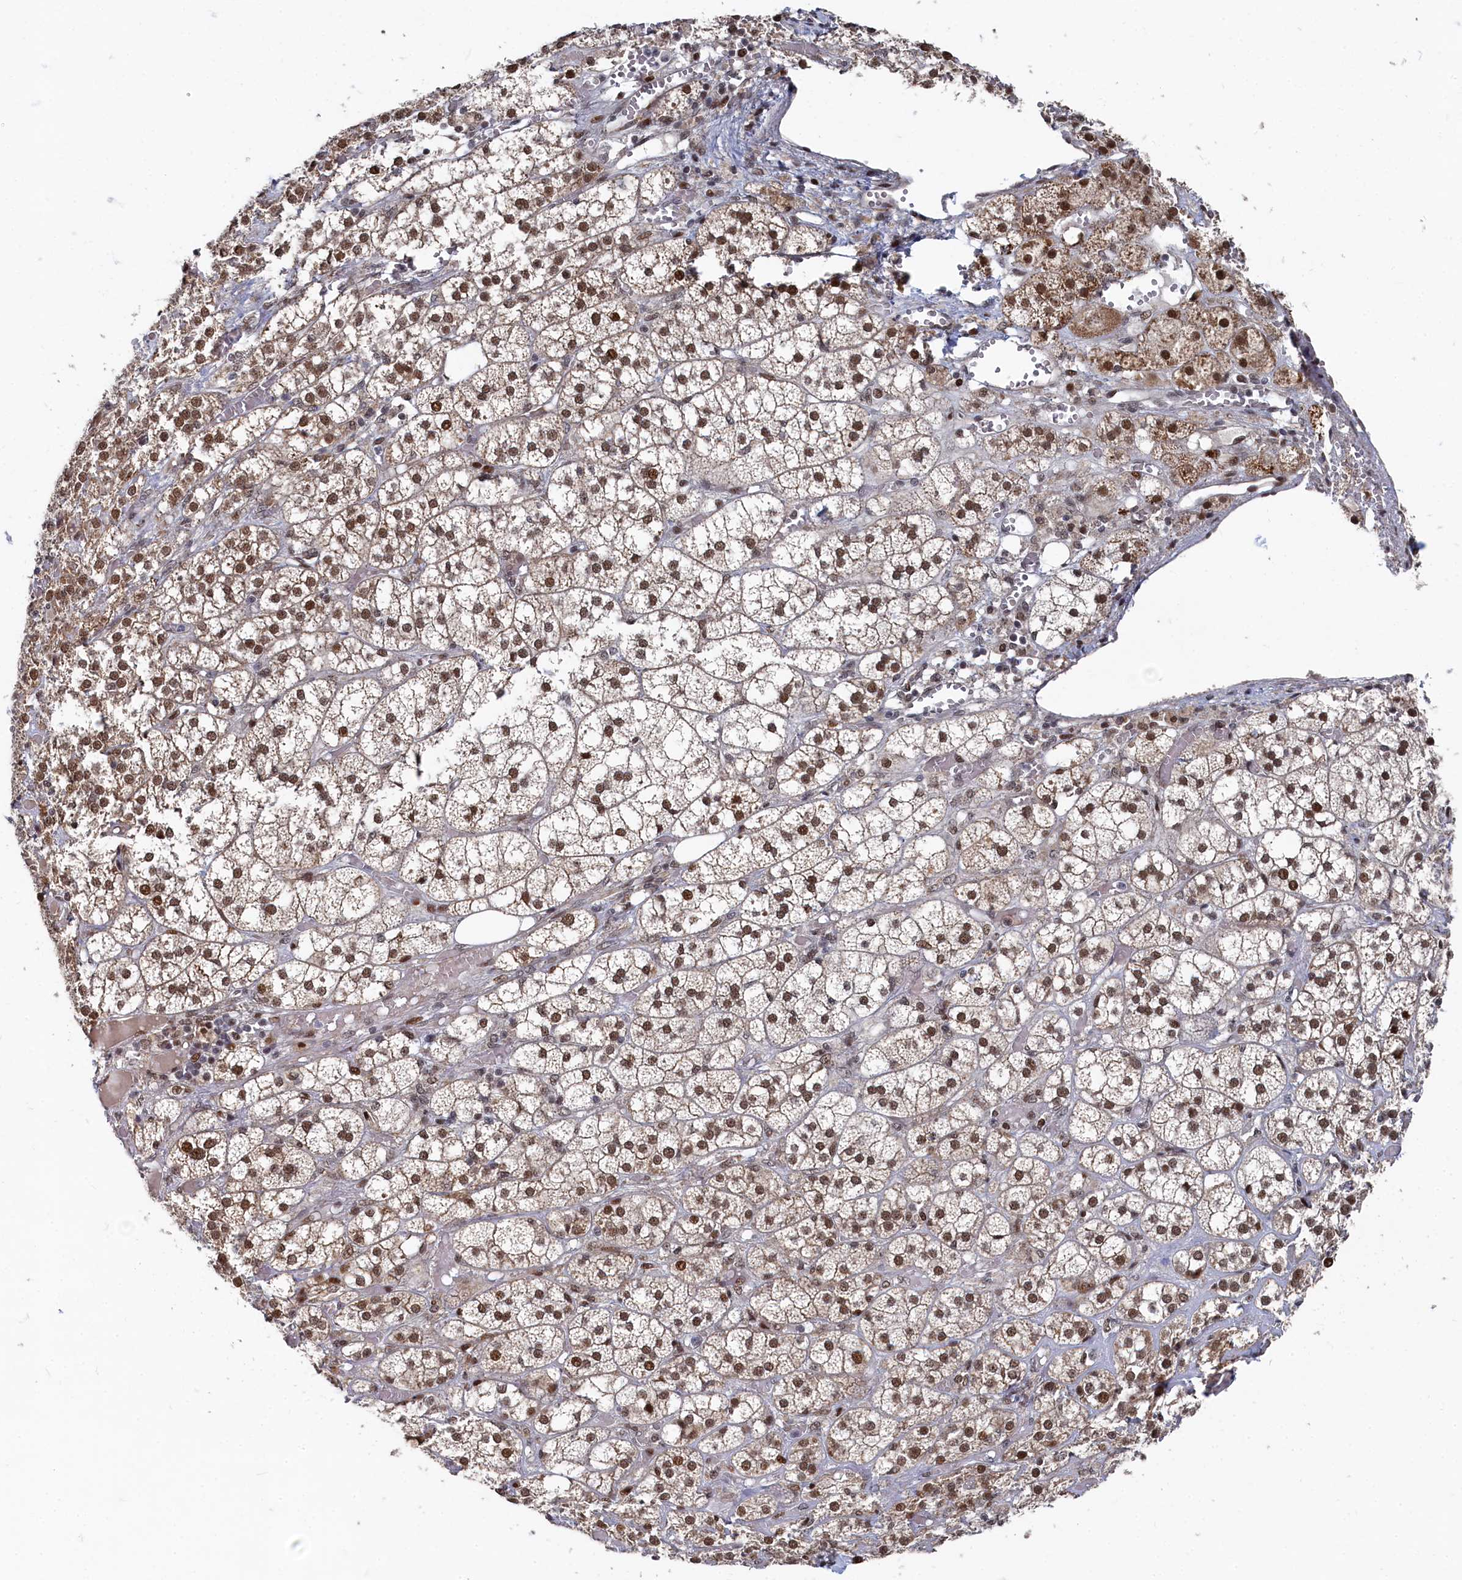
{"staining": {"intensity": "strong", "quantity": ">75%", "location": "cytoplasmic/membranous,nuclear"}, "tissue": "adrenal gland", "cell_type": "Glandular cells", "image_type": "normal", "snomed": [{"axis": "morphology", "description": "Normal tissue, NOS"}, {"axis": "topography", "description": "Adrenal gland"}], "caption": "DAB immunohistochemical staining of benign human adrenal gland demonstrates strong cytoplasmic/membranous,nuclear protein staining in approximately >75% of glandular cells. The protein of interest is shown in brown color, while the nuclei are stained blue.", "gene": "BUB3", "patient": {"sex": "female", "age": 61}}